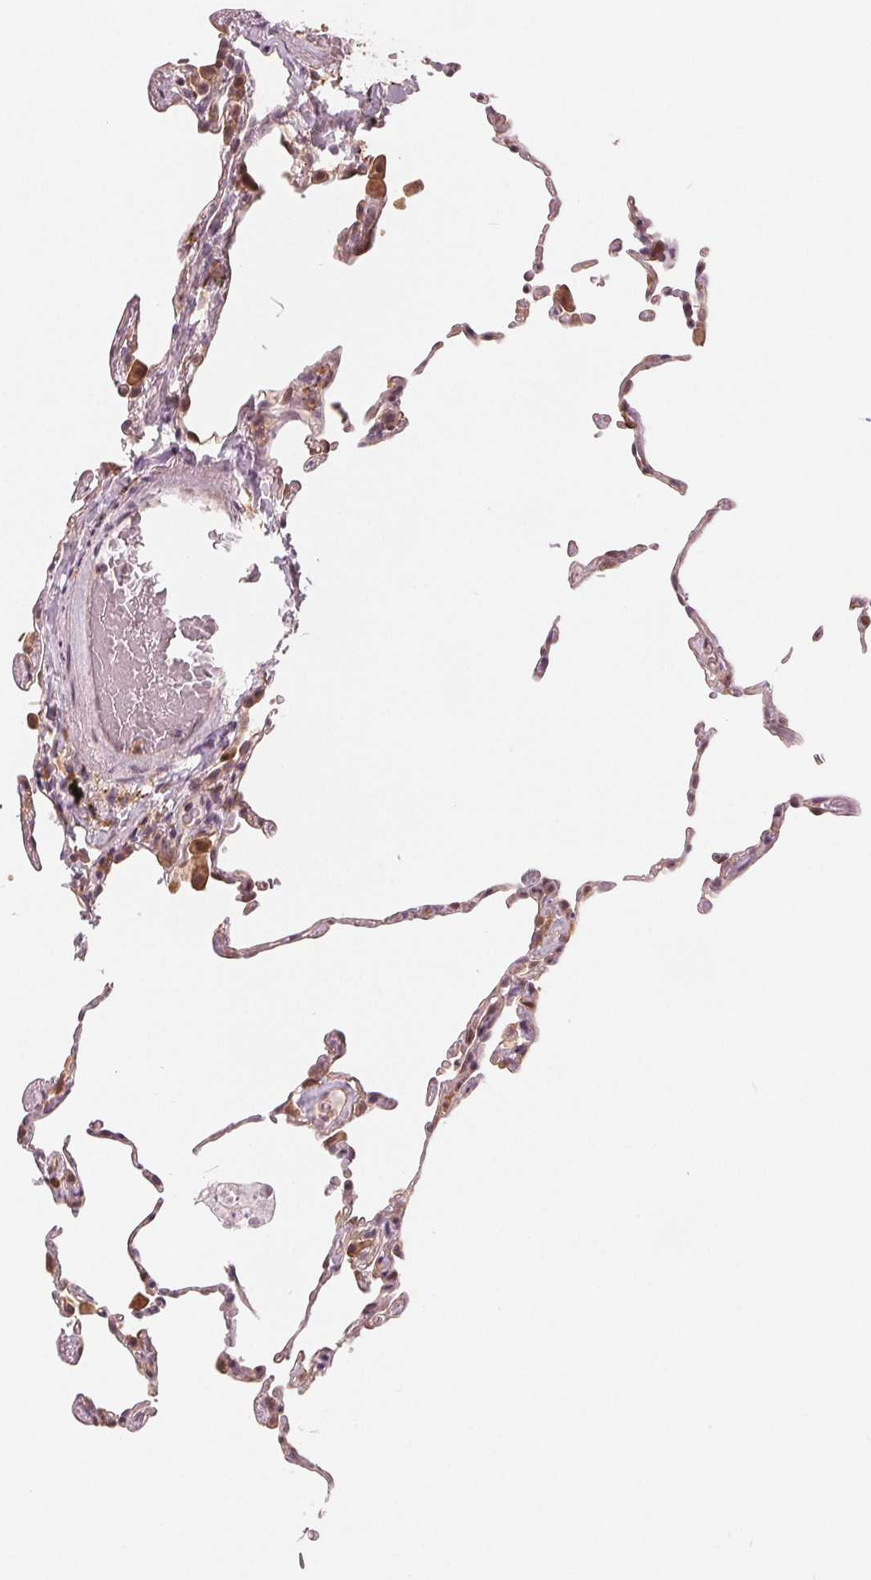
{"staining": {"intensity": "negative", "quantity": "none", "location": "none"}, "tissue": "lung", "cell_type": "Alveolar cells", "image_type": "normal", "snomed": [{"axis": "morphology", "description": "Normal tissue, NOS"}, {"axis": "topography", "description": "Lung"}], "caption": "Micrograph shows no protein expression in alveolar cells of unremarkable lung. (DAB immunohistochemistry (IHC) with hematoxylin counter stain).", "gene": "IL9R", "patient": {"sex": "female", "age": 57}}